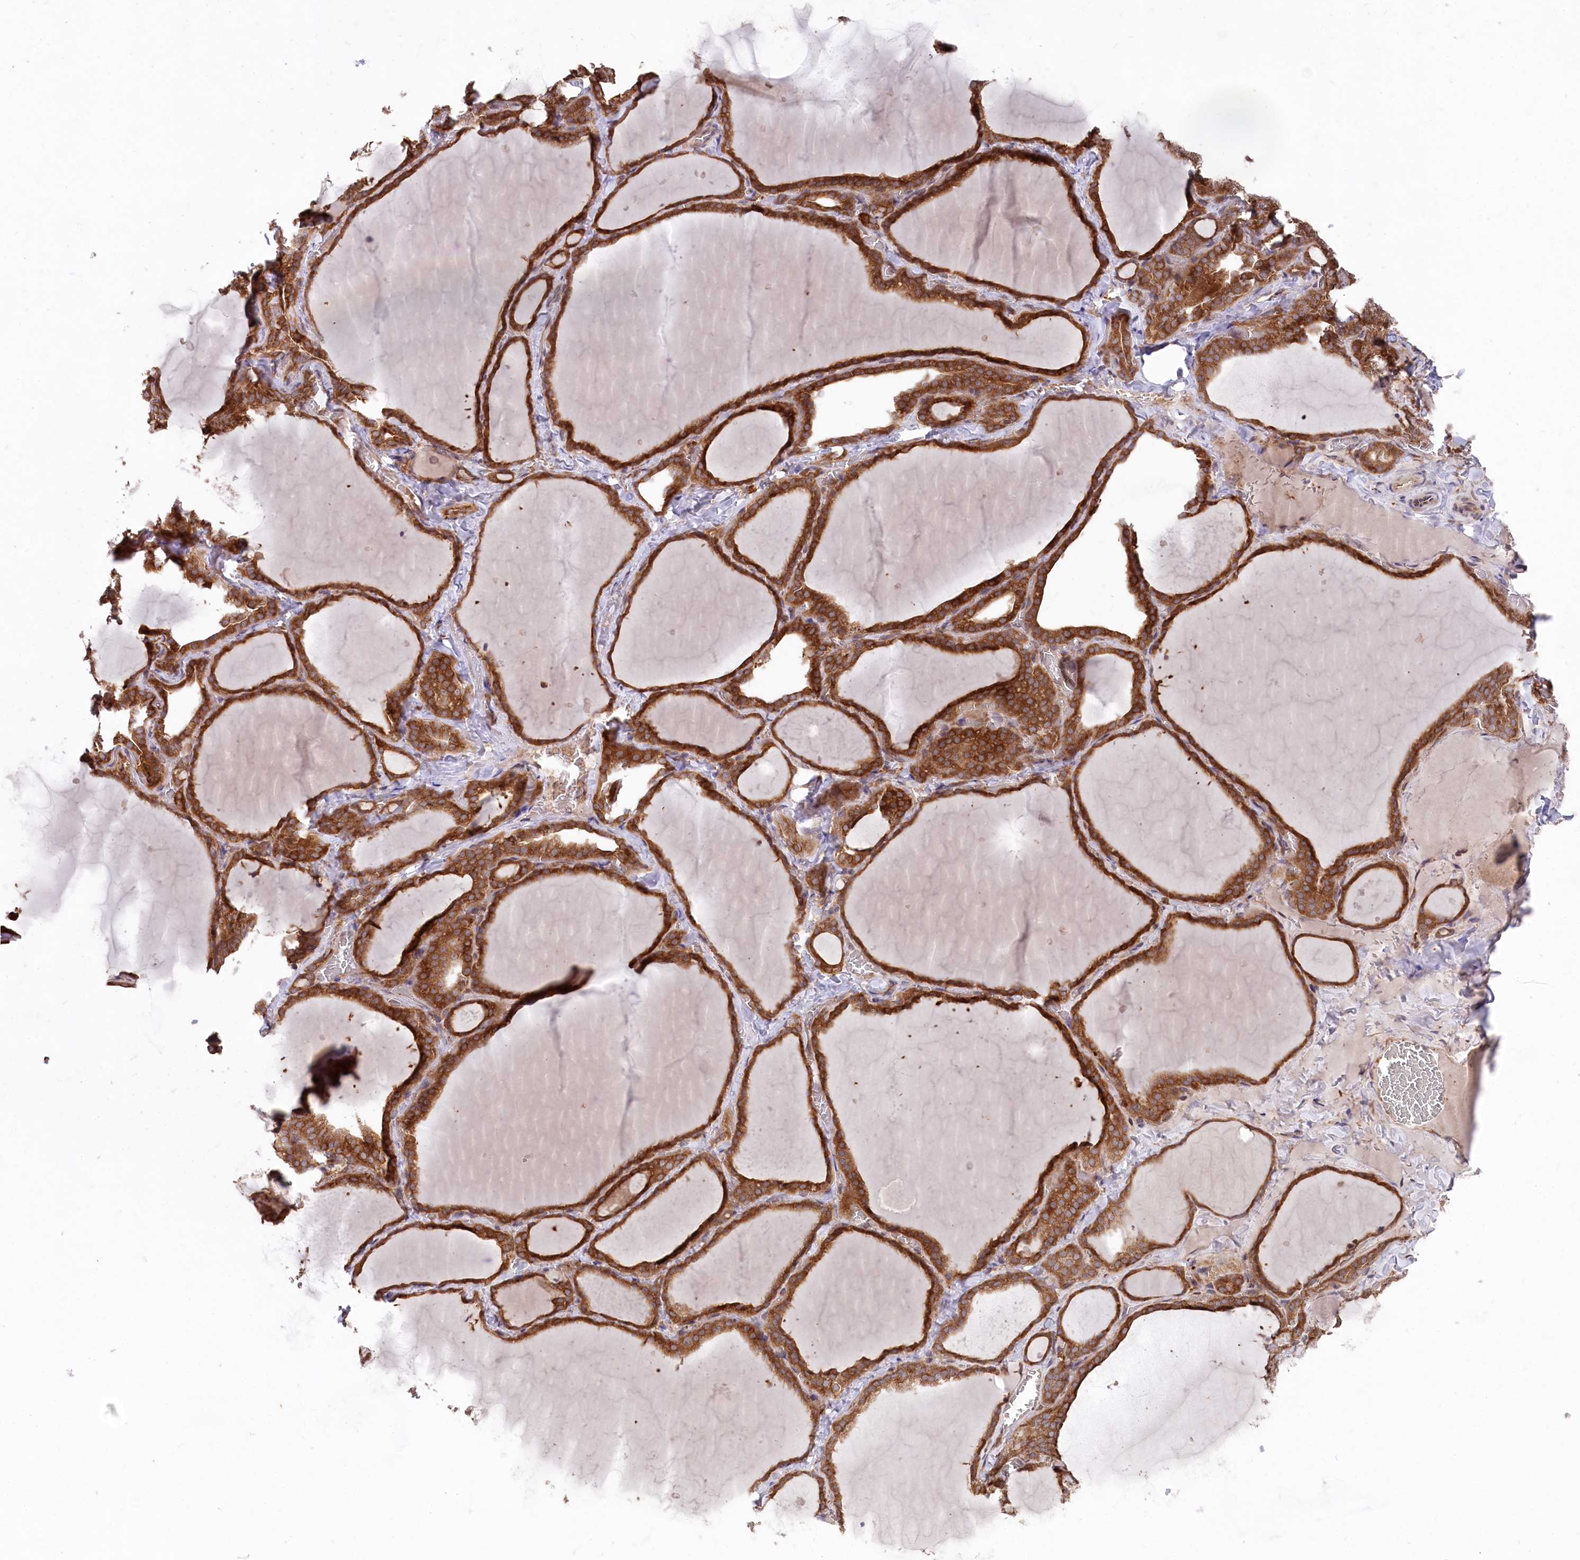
{"staining": {"intensity": "strong", "quantity": ">75%", "location": "cytoplasmic/membranous"}, "tissue": "thyroid gland", "cell_type": "Glandular cells", "image_type": "normal", "snomed": [{"axis": "morphology", "description": "Normal tissue, NOS"}, {"axis": "topography", "description": "Thyroid gland"}], "caption": "This photomicrograph shows unremarkable thyroid gland stained with immunohistochemistry to label a protein in brown. The cytoplasmic/membranous of glandular cells show strong positivity for the protein. Nuclei are counter-stained blue.", "gene": "PPP1R21", "patient": {"sex": "female", "age": 22}}